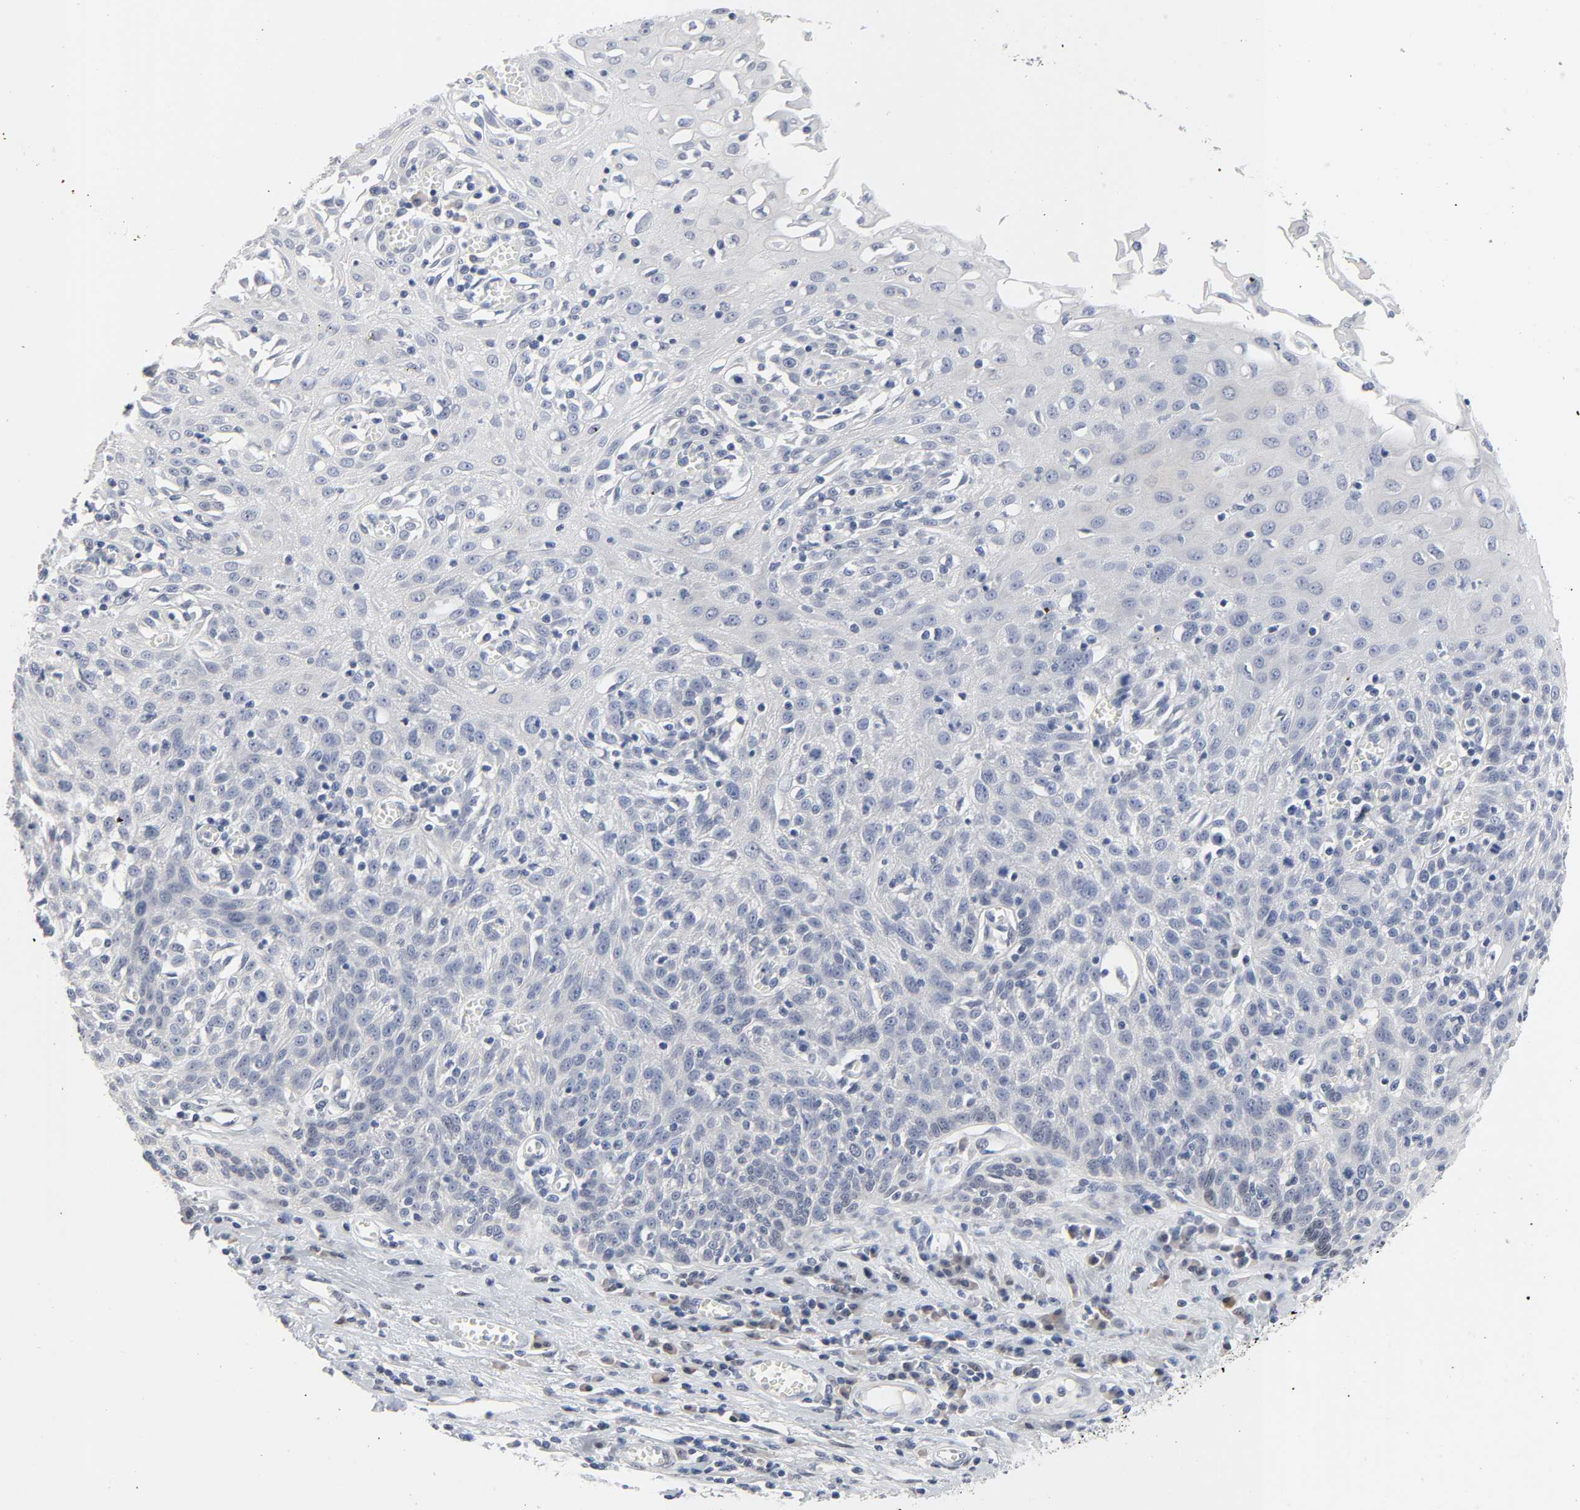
{"staining": {"intensity": "negative", "quantity": "none", "location": "none"}, "tissue": "esophagus", "cell_type": "Squamous epithelial cells", "image_type": "normal", "snomed": [{"axis": "morphology", "description": "Normal tissue, NOS"}, {"axis": "morphology", "description": "Squamous cell carcinoma, NOS"}, {"axis": "topography", "description": "Esophagus"}], "caption": "An immunohistochemistry (IHC) photomicrograph of benign esophagus is shown. There is no staining in squamous epithelial cells of esophagus.", "gene": "SALL2", "patient": {"sex": "male", "age": 65}}